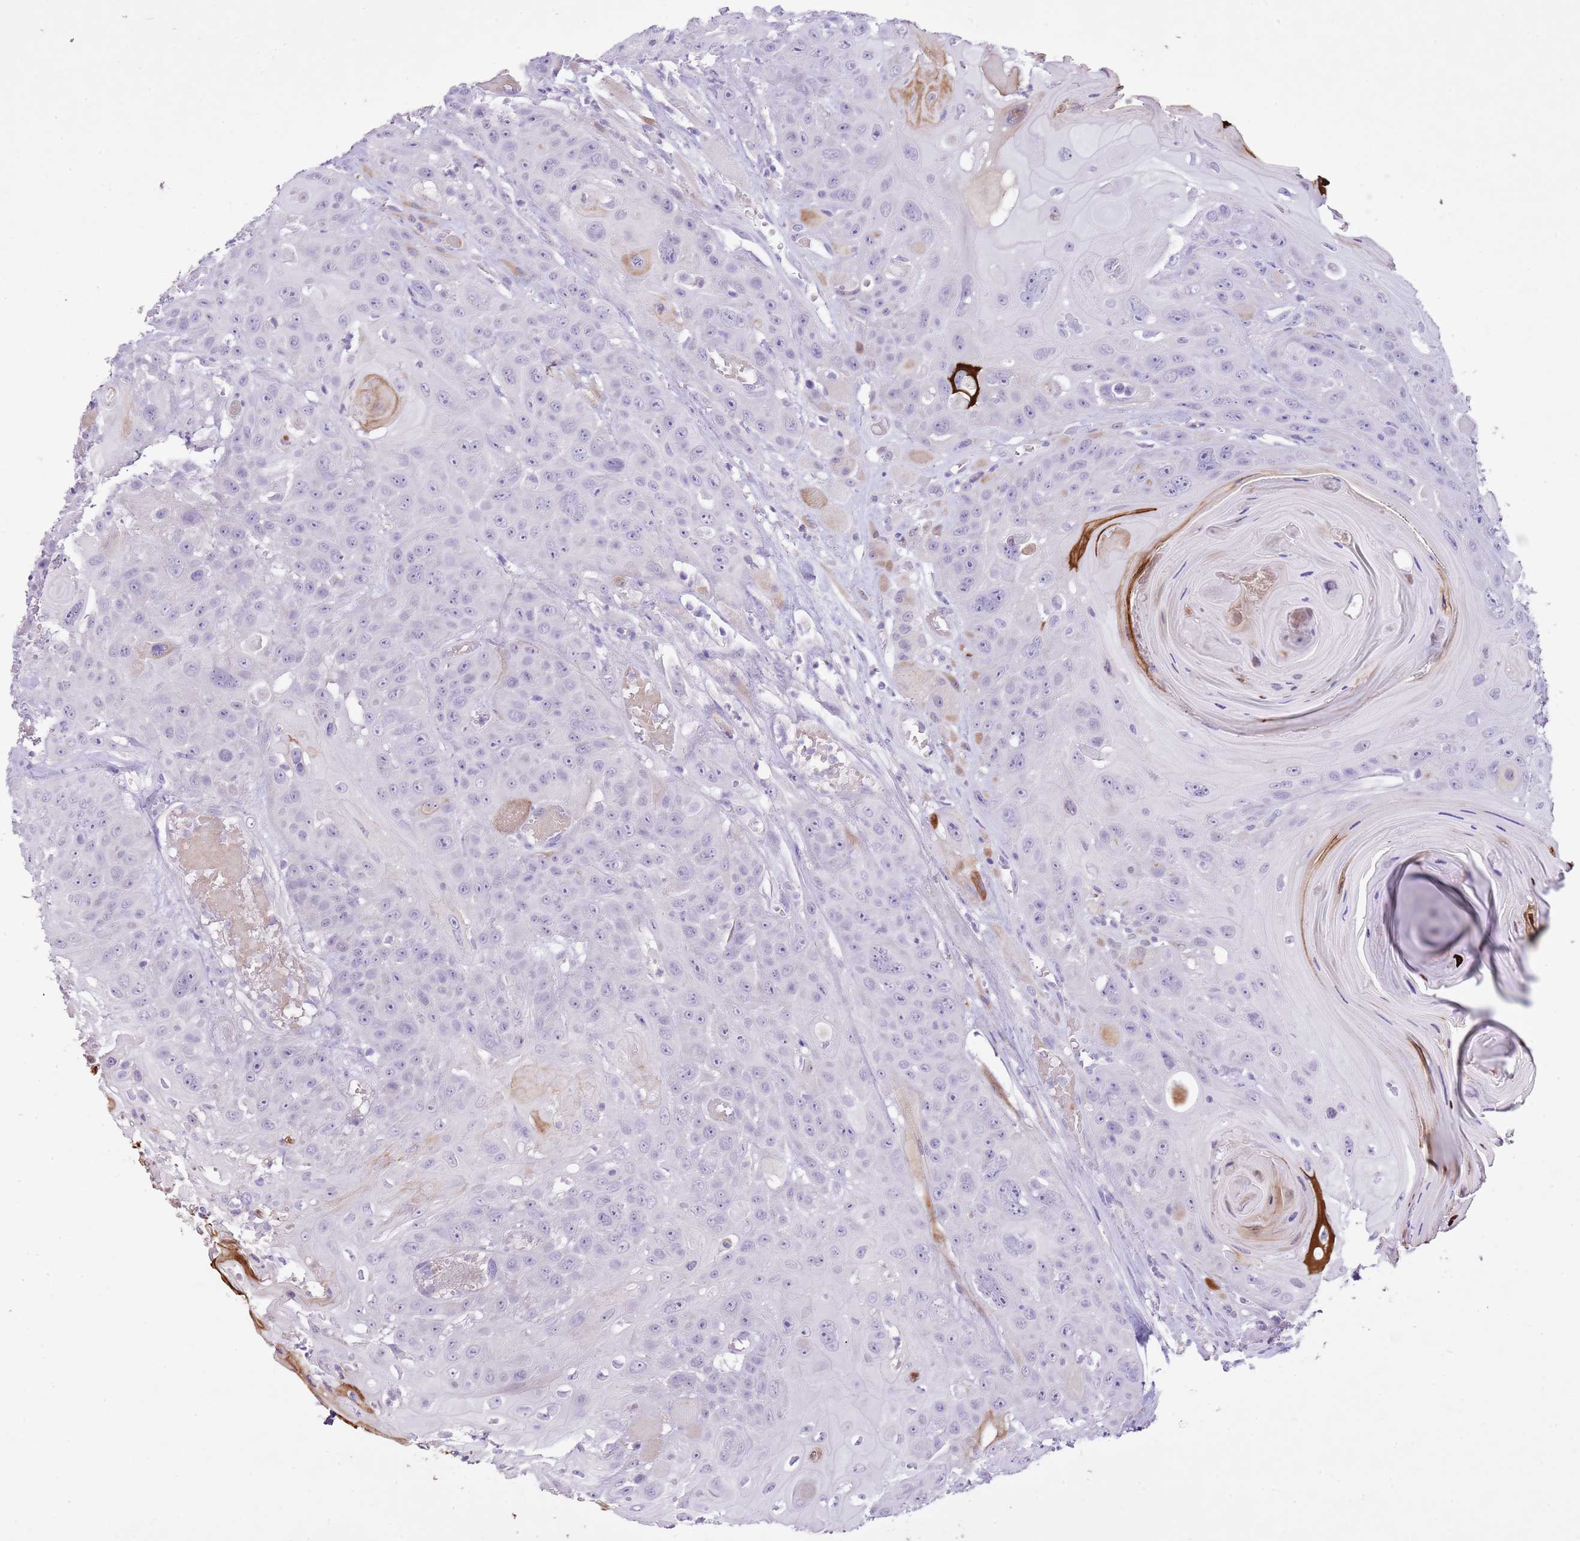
{"staining": {"intensity": "negative", "quantity": "none", "location": "none"}, "tissue": "head and neck cancer", "cell_type": "Tumor cells", "image_type": "cancer", "snomed": [{"axis": "morphology", "description": "Squamous cell carcinoma, NOS"}, {"axis": "topography", "description": "Head-Neck"}], "caption": "Head and neck squamous cell carcinoma was stained to show a protein in brown. There is no significant positivity in tumor cells. (Stains: DAB immunohistochemistry with hematoxylin counter stain, Microscopy: brightfield microscopy at high magnification).", "gene": "XPO7", "patient": {"sex": "female", "age": 59}}